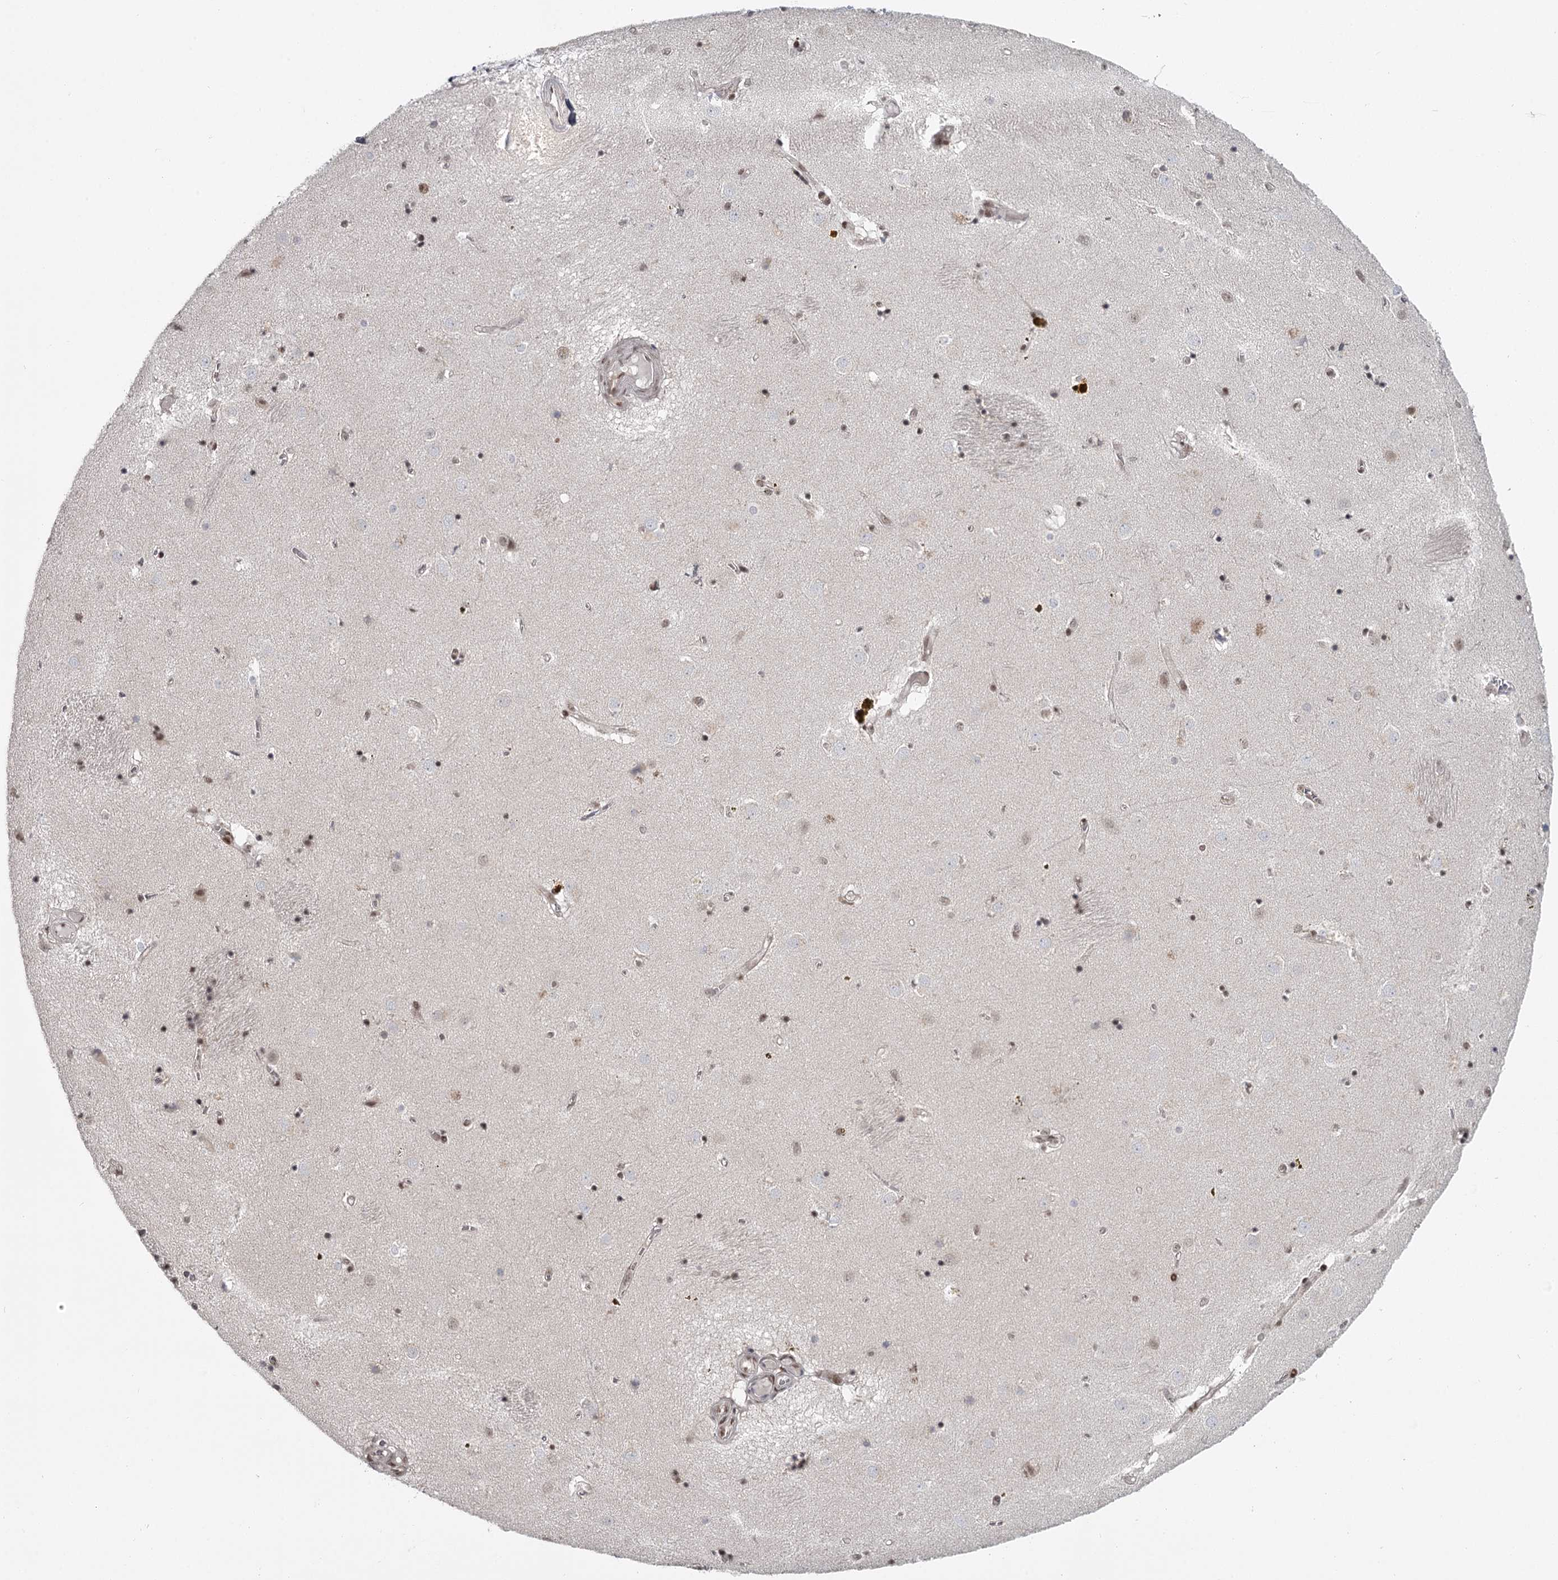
{"staining": {"intensity": "weak", "quantity": "25%-75%", "location": "nuclear"}, "tissue": "caudate", "cell_type": "Glial cells", "image_type": "normal", "snomed": [{"axis": "morphology", "description": "Normal tissue, NOS"}, {"axis": "topography", "description": "Lateral ventricle wall"}], "caption": "Immunohistochemistry (IHC) photomicrograph of unremarkable caudate: human caudate stained using IHC displays low levels of weak protein expression localized specifically in the nuclear of glial cells, appearing as a nuclear brown color.", "gene": "FAM13C", "patient": {"sex": "male", "age": 70}}